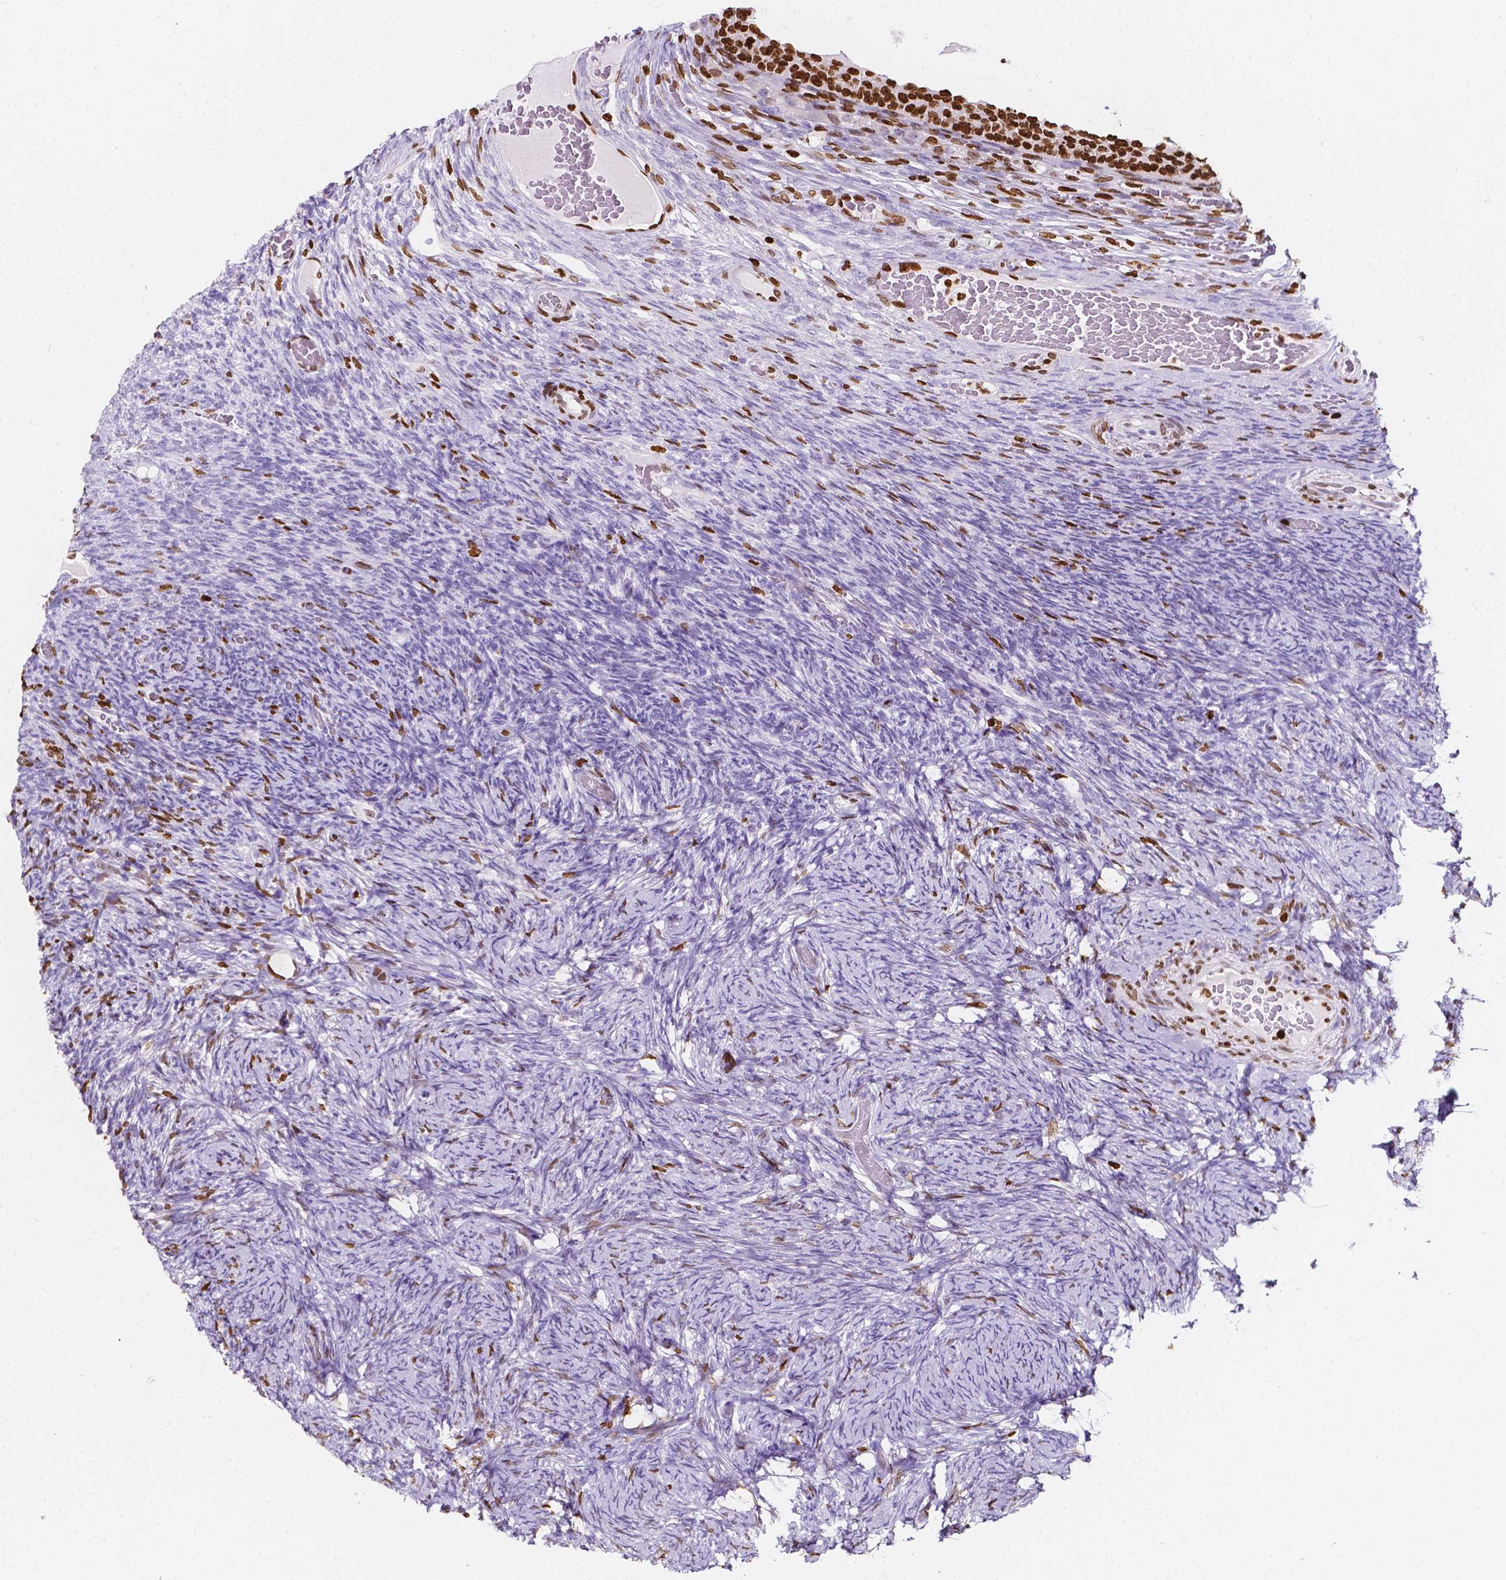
{"staining": {"intensity": "strong", "quantity": ">75%", "location": "nuclear"}, "tissue": "ovary", "cell_type": "Follicle cells", "image_type": "normal", "snomed": [{"axis": "morphology", "description": "Normal tissue, NOS"}, {"axis": "topography", "description": "Ovary"}], "caption": "The image demonstrates immunohistochemical staining of unremarkable ovary. There is strong nuclear positivity is appreciated in about >75% of follicle cells.", "gene": "CBY3", "patient": {"sex": "female", "age": 34}}